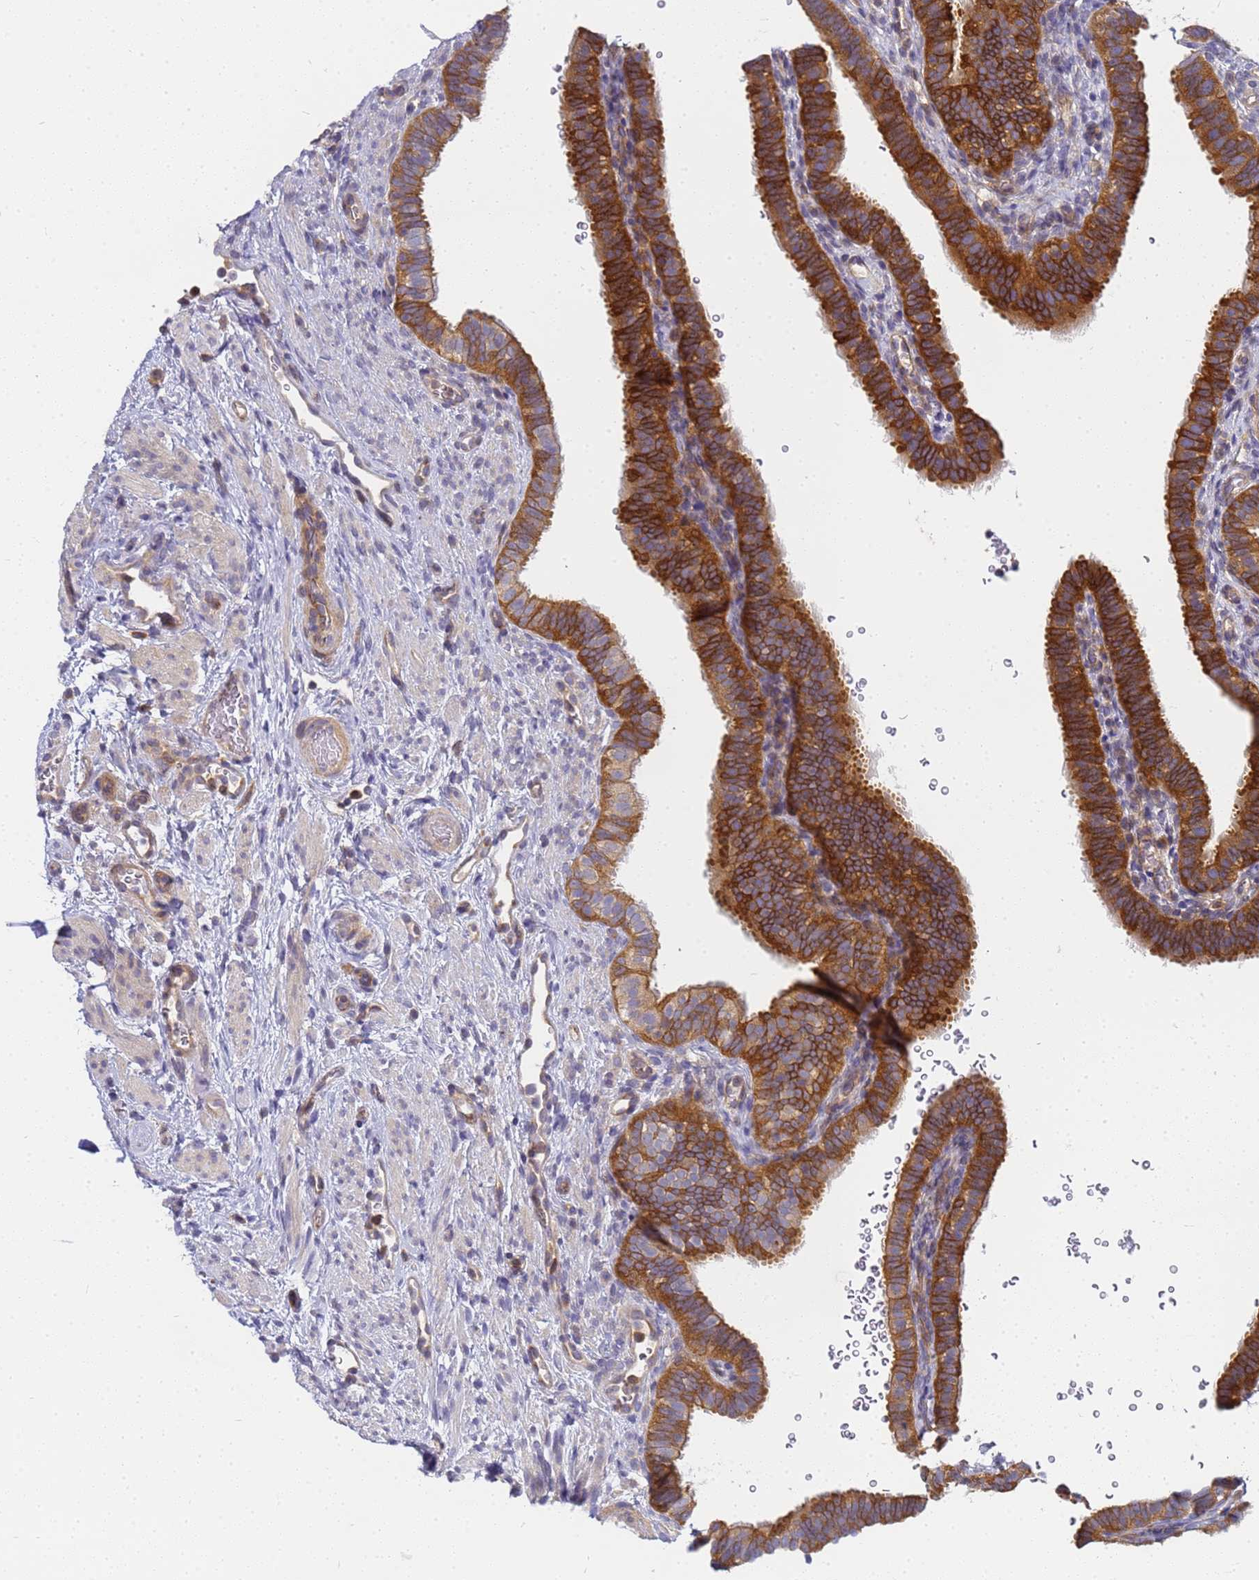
{"staining": {"intensity": "strong", "quantity": ">75%", "location": "cytoplasmic/membranous"}, "tissue": "fallopian tube", "cell_type": "Glandular cells", "image_type": "normal", "snomed": [{"axis": "morphology", "description": "Normal tissue, NOS"}, {"axis": "topography", "description": "Fallopian tube"}], "caption": "This is a photomicrograph of immunohistochemistry (IHC) staining of normal fallopian tube, which shows strong staining in the cytoplasmic/membranous of glandular cells.", "gene": "CHM", "patient": {"sex": "female", "age": 41}}